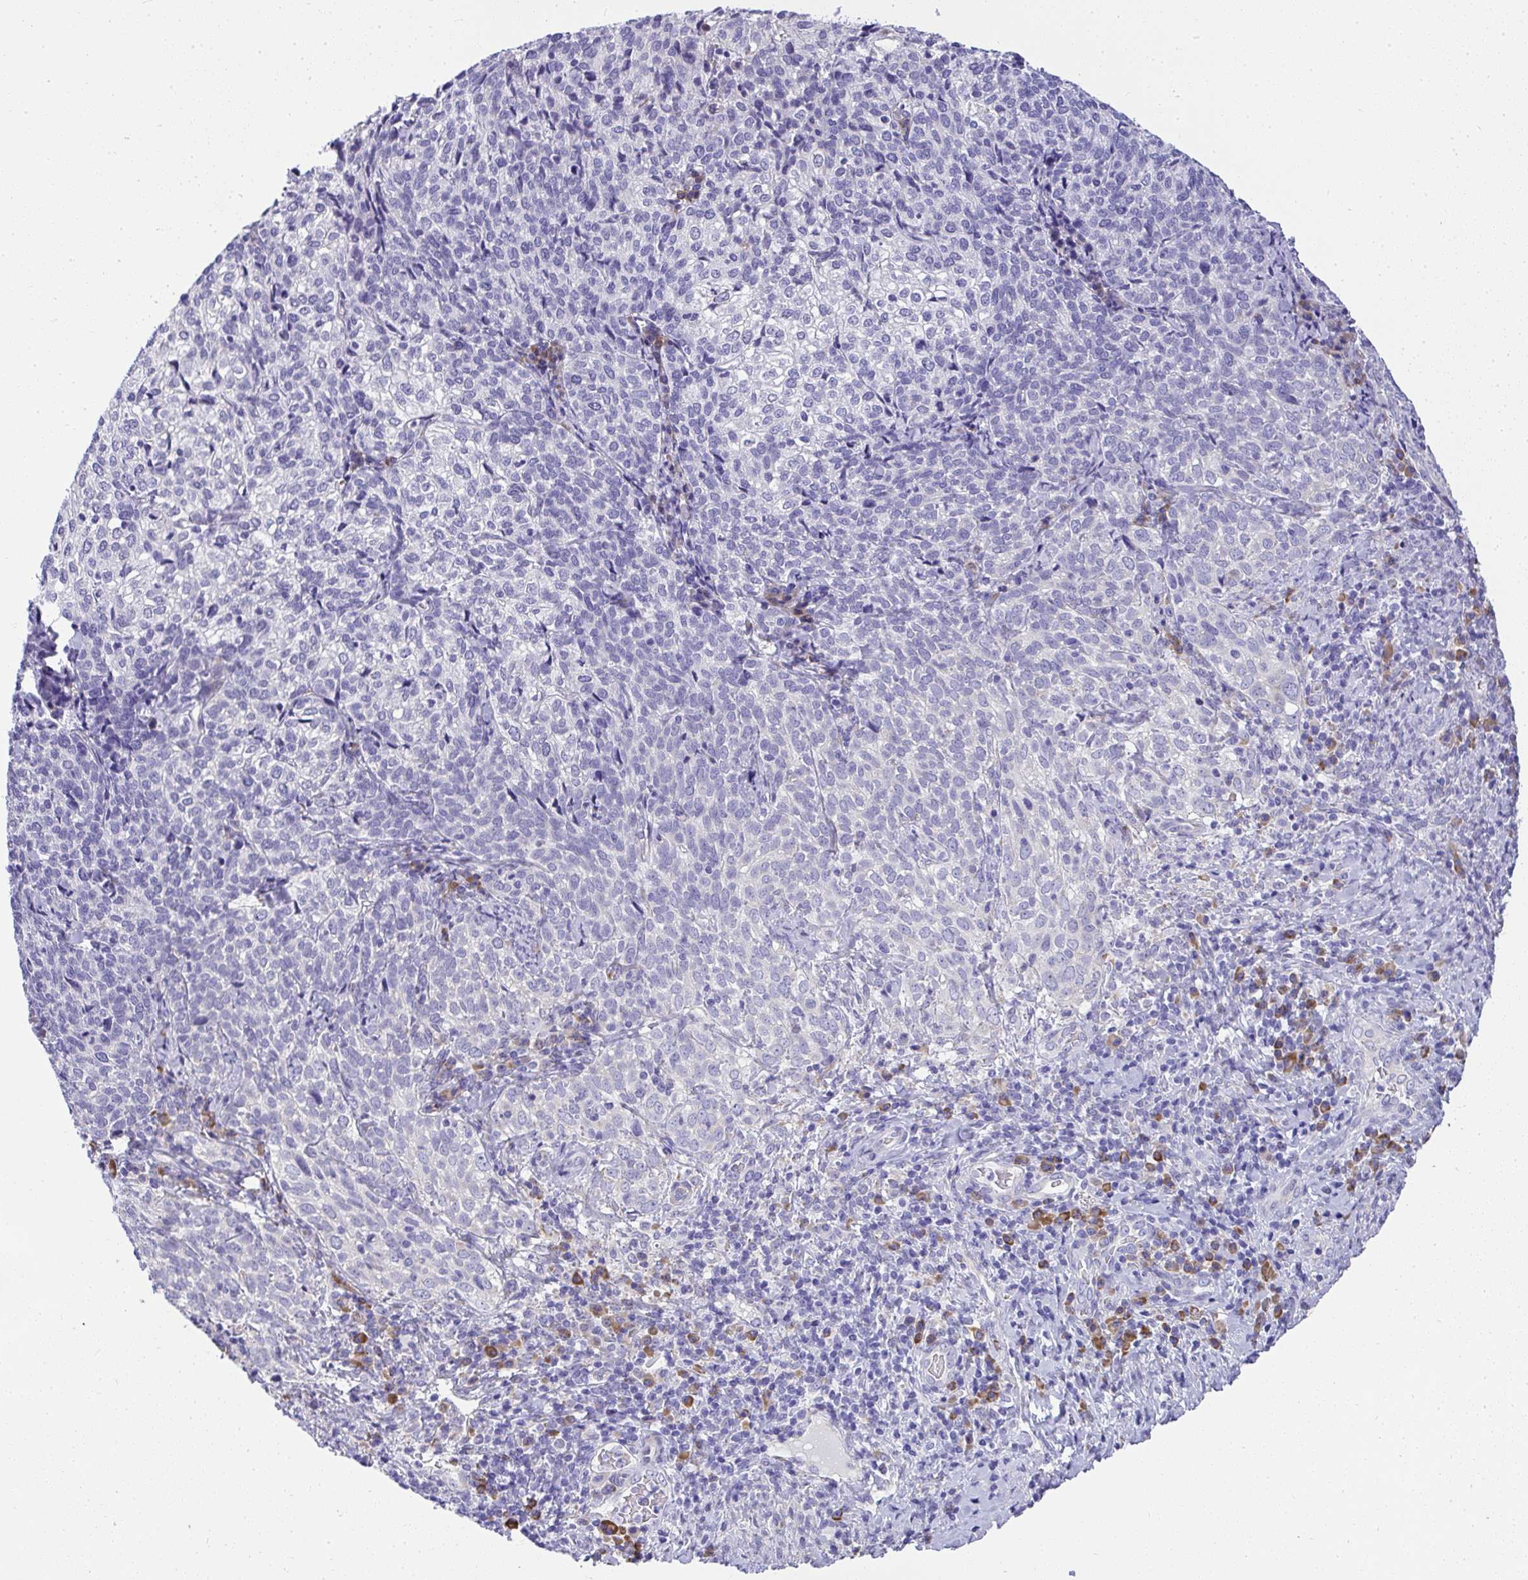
{"staining": {"intensity": "negative", "quantity": "none", "location": "none"}, "tissue": "cervical cancer", "cell_type": "Tumor cells", "image_type": "cancer", "snomed": [{"axis": "morphology", "description": "Normal tissue, NOS"}, {"axis": "morphology", "description": "Squamous cell carcinoma, NOS"}, {"axis": "topography", "description": "Vagina"}, {"axis": "topography", "description": "Cervix"}], "caption": "Tumor cells show no significant protein positivity in cervical squamous cell carcinoma.", "gene": "ADRA2C", "patient": {"sex": "female", "age": 45}}